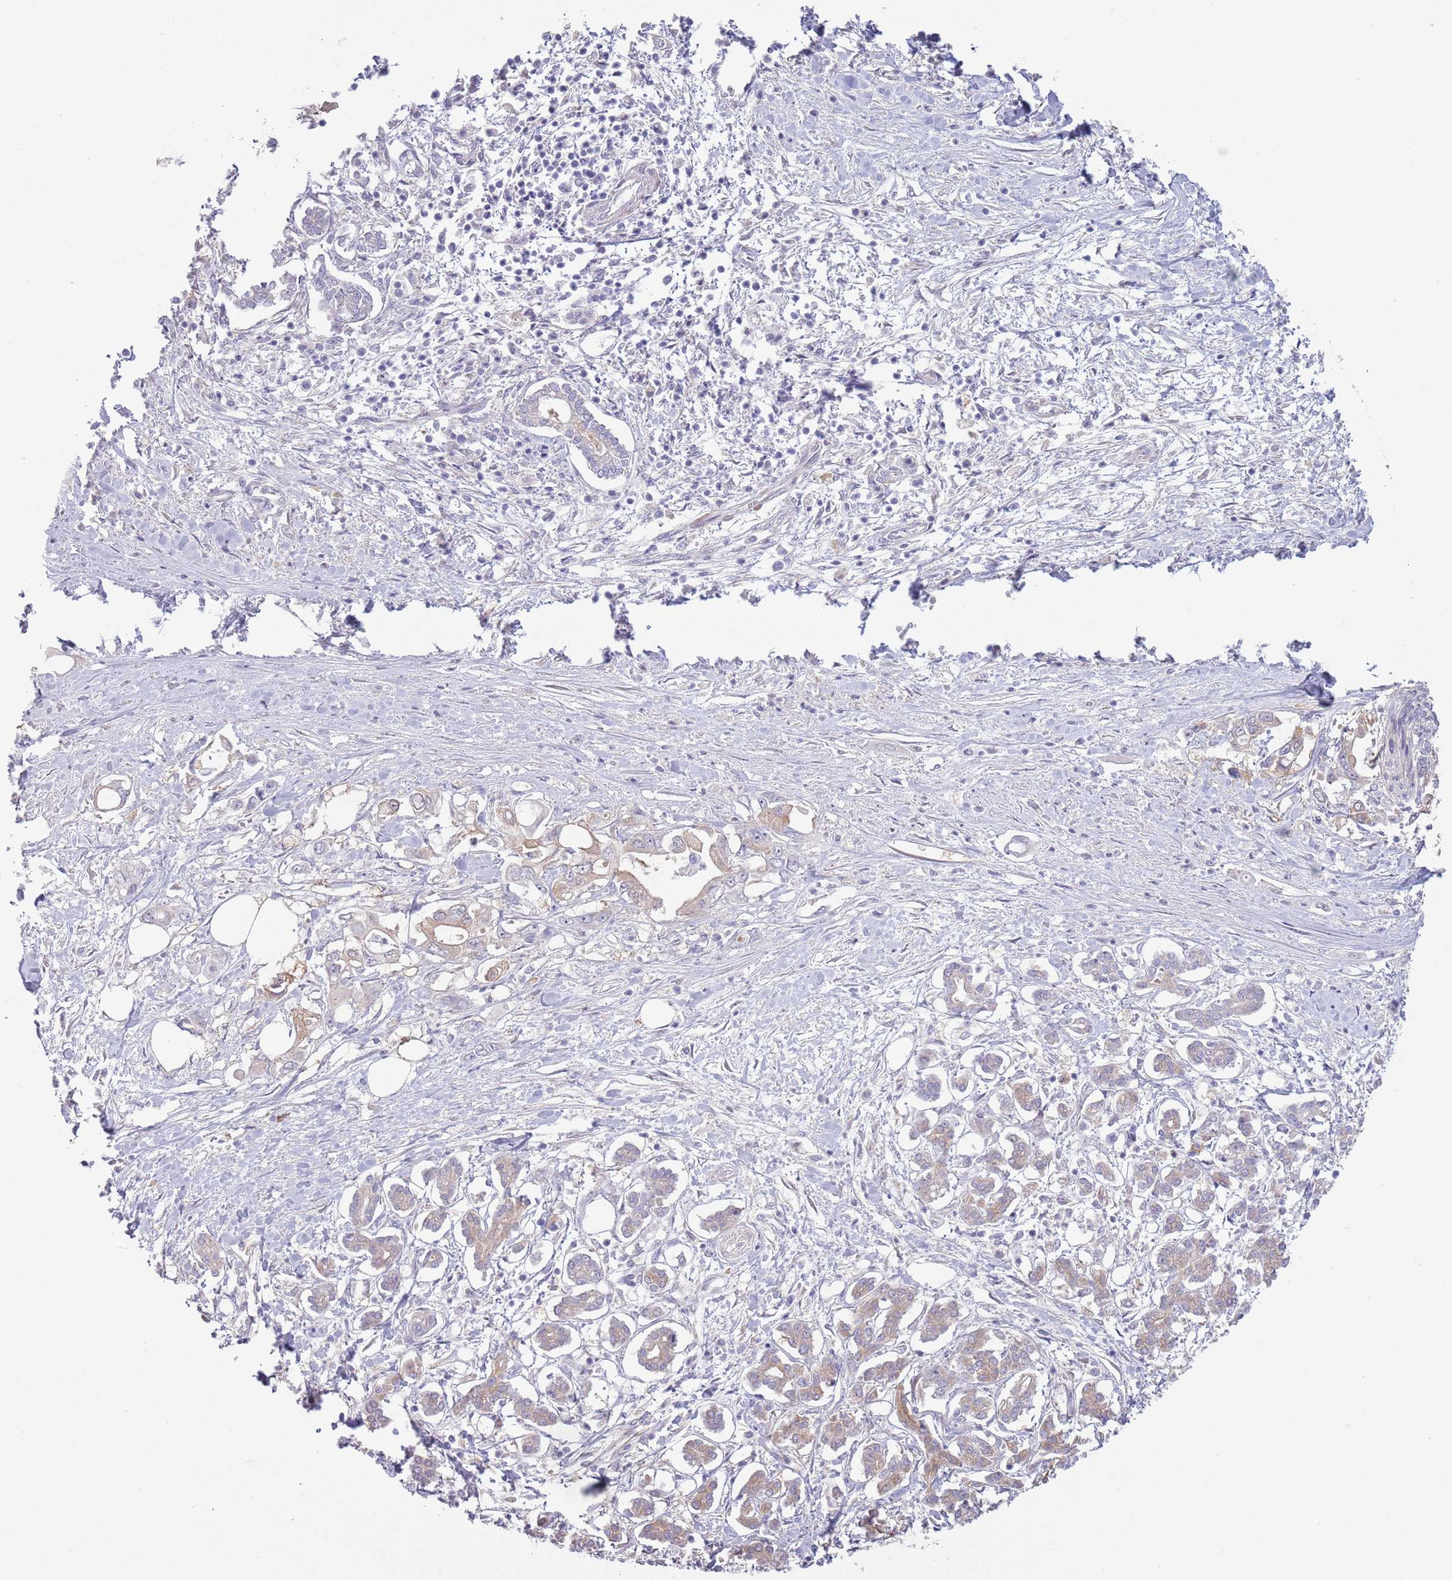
{"staining": {"intensity": "moderate", "quantity": "25%-75%", "location": "cytoplasmic/membranous"}, "tissue": "pancreatic cancer", "cell_type": "Tumor cells", "image_type": "cancer", "snomed": [{"axis": "morphology", "description": "Adenocarcinoma, NOS"}, {"axis": "topography", "description": "Pancreas"}], "caption": "Immunohistochemical staining of adenocarcinoma (pancreatic) reveals moderate cytoplasmic/membranous protein positivity in about 25%-75% of tumor cells.", "gene": "COQ5", "patient": {"sex": "male", "age": 61}}